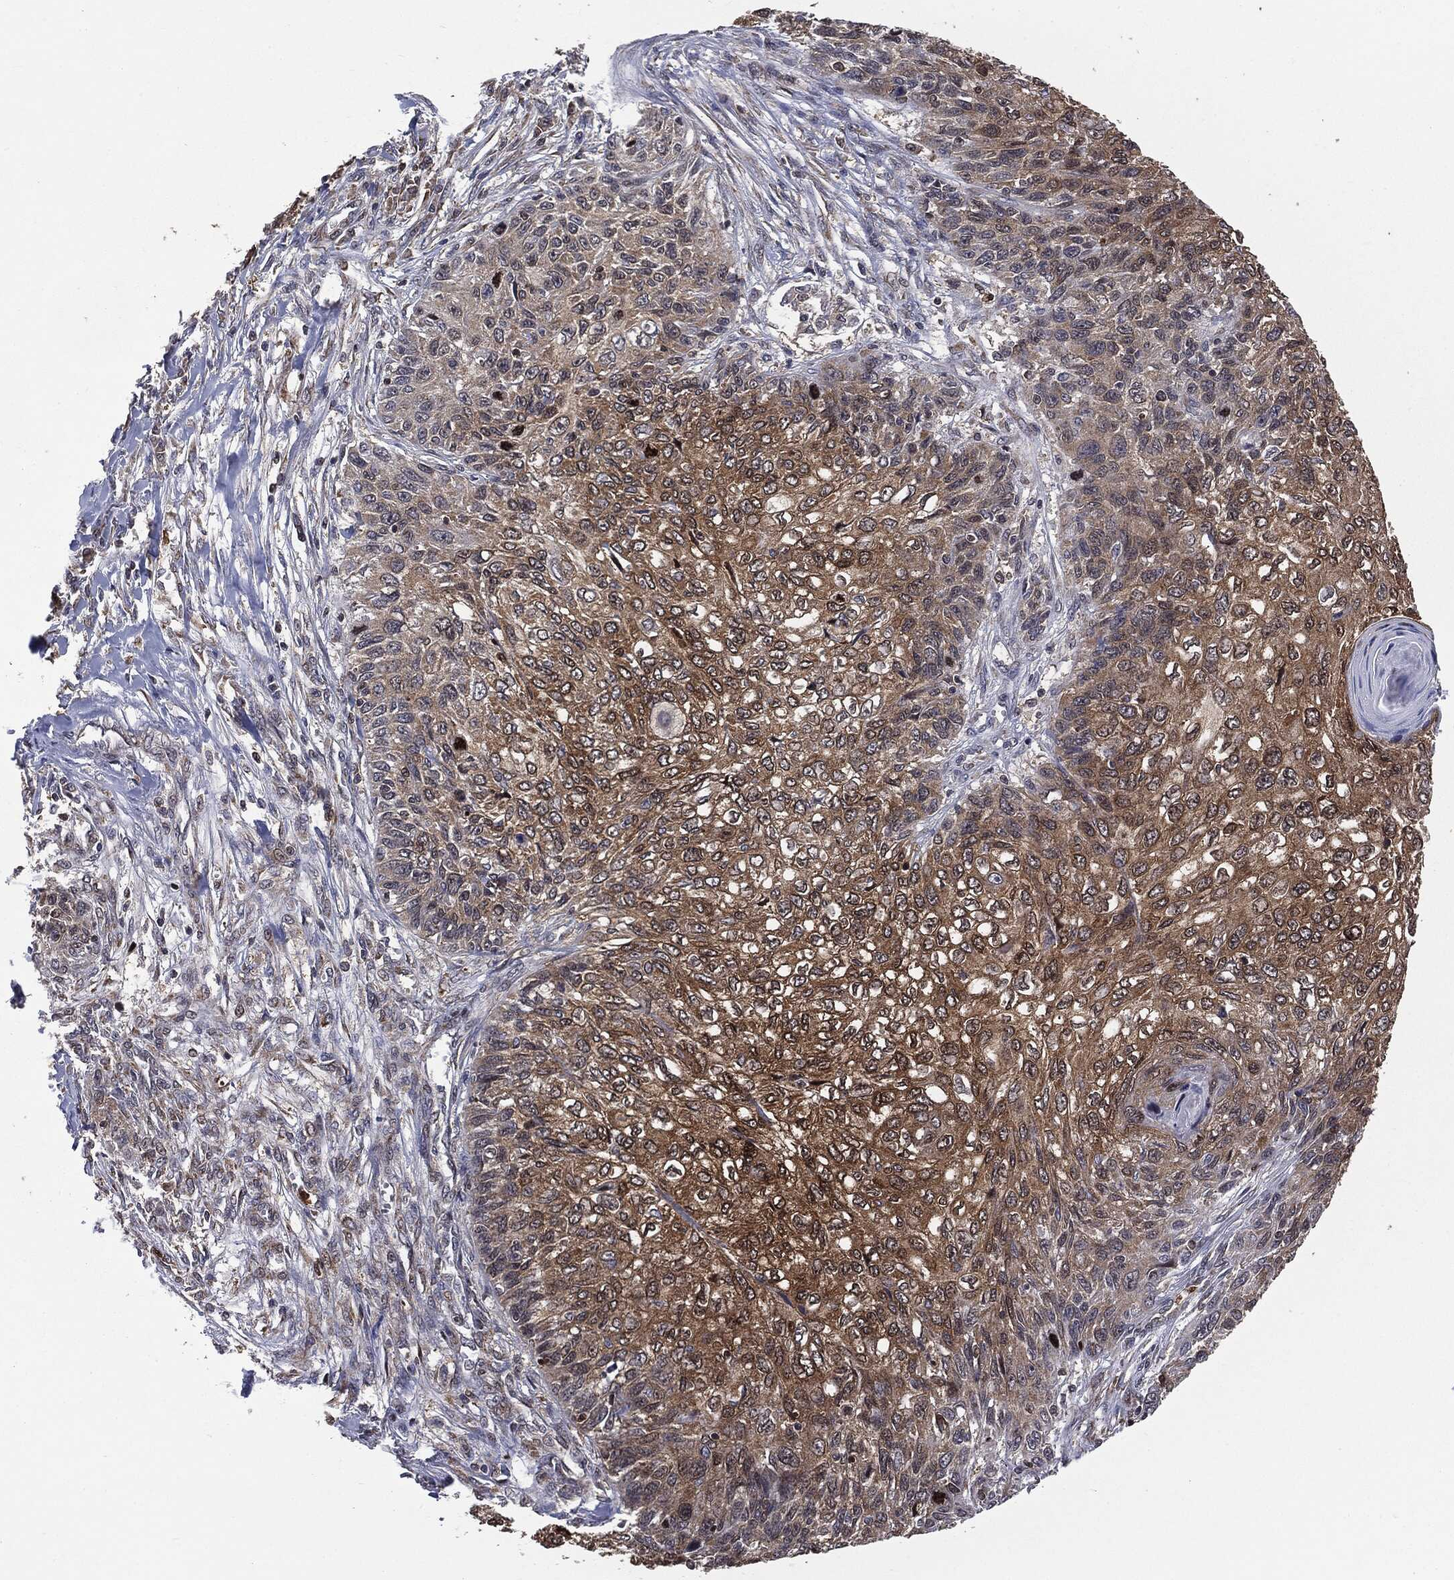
{"staining": {"intensity": "moderate", "quantity": "25%-75%", "location": "cytoplasmic/membranous"}, "tissue": "skin cancer", "cell_type": "Tumor cells", "image_type": "cancer", "snomed": [{"axis": "morphology", "description": "Squamous cell carcinoma, NOS"}, {"axis": "topography", "description": "Skin"}], "caption": "IHC micrograph of neoplastic tissue: human skin cancer (squamous cell carcinoma) stained using immunohistochemistry exhibits medium levels of moderate protein expression localized specifically in the cytoplasmic/membranous of tumor cells, appearing as a cytoplasmic/membranous brown color.", "gene": "GPI", "patient": {"sex": "male", "age": 92}}